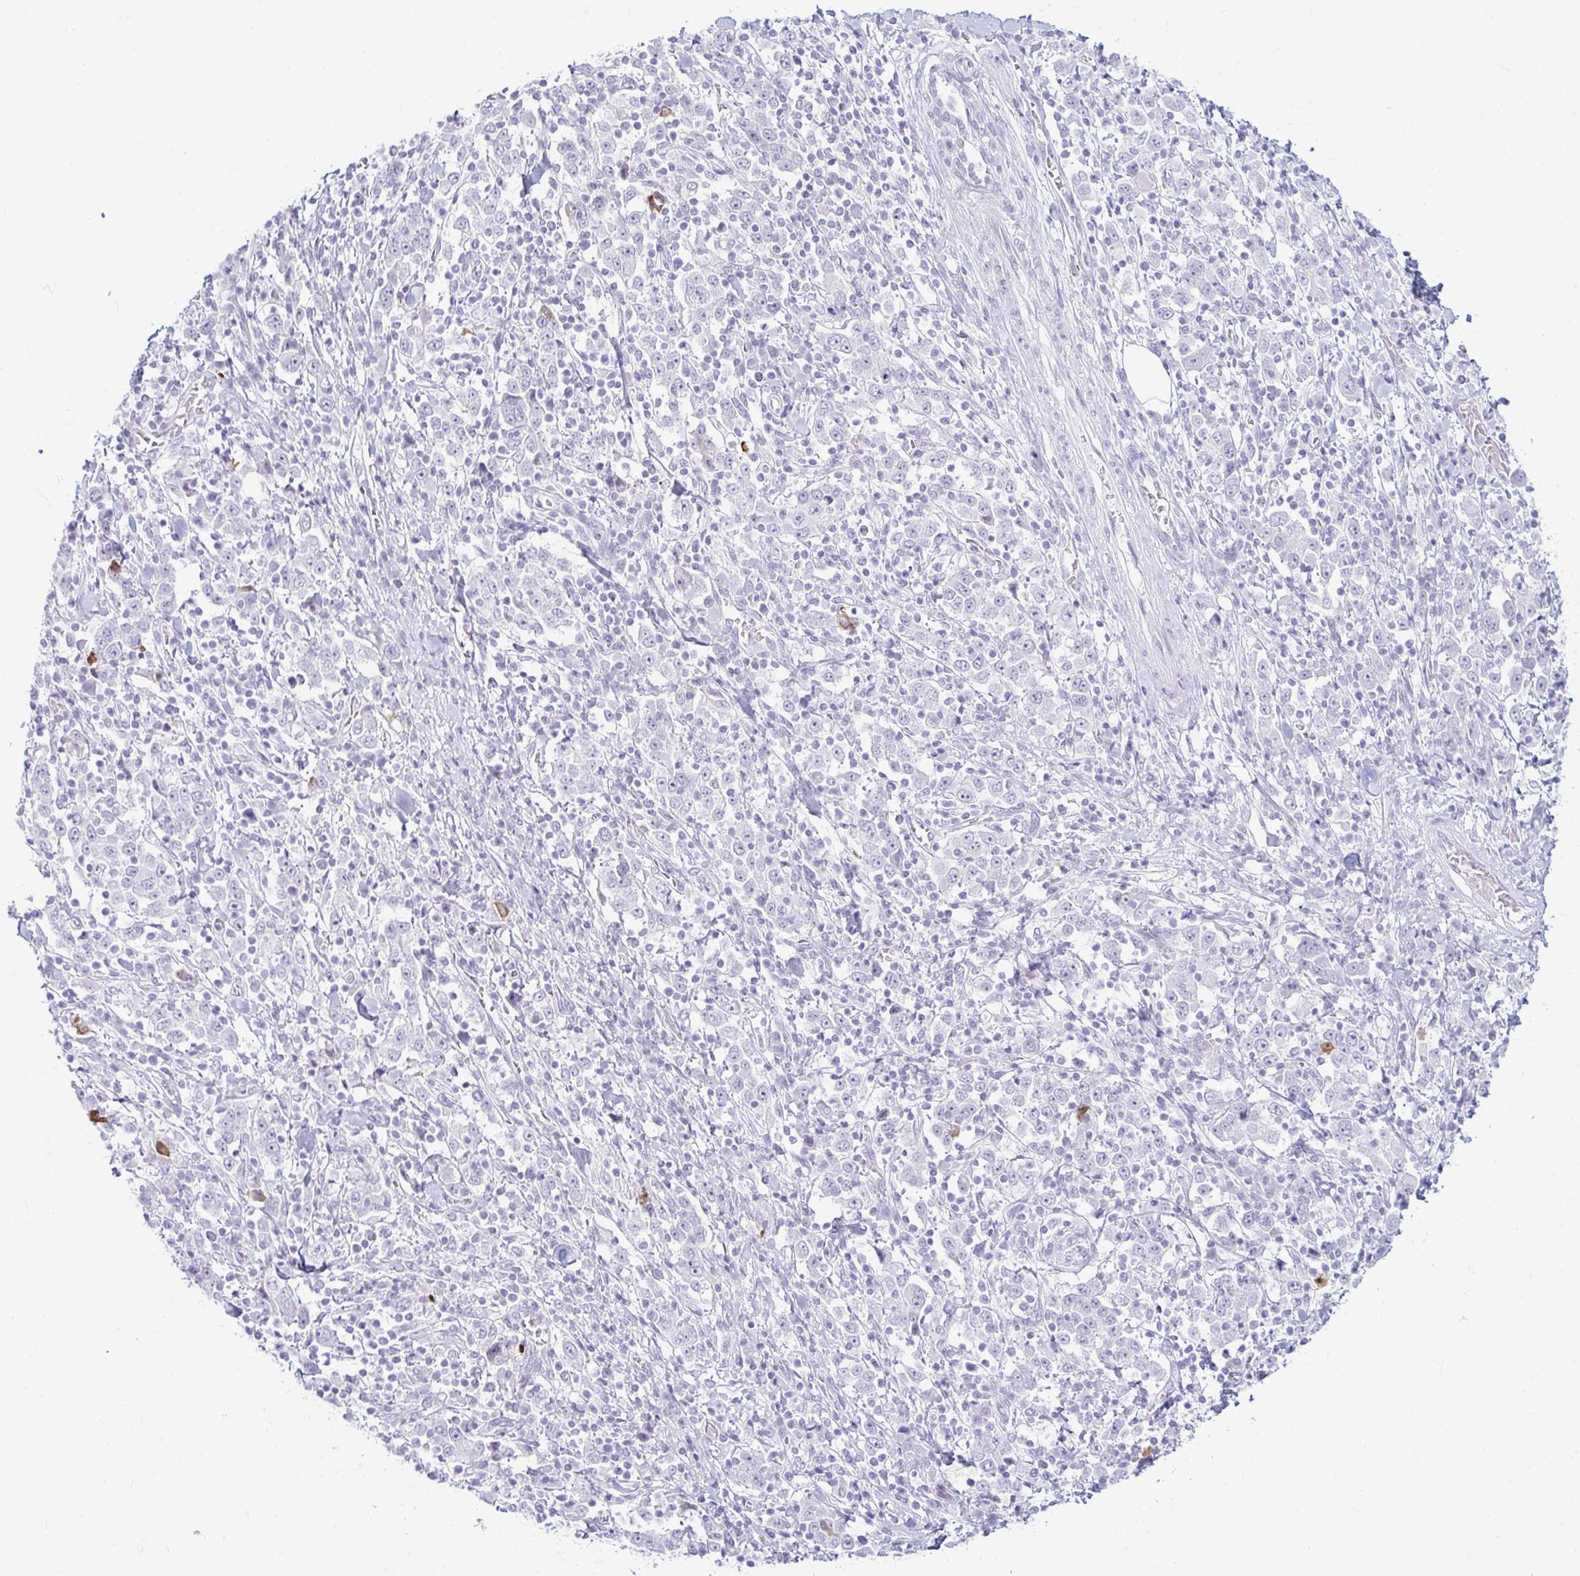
{"staining": {"intensity": "negative", "quantity": "none", "location": "none"}, "tissue": "stomach cancer", "cell_type": "Tumor cells", "image_type": "cancer", "snomed": [{"axis": "morphology", "description": "Normal tissue, NOS"}, {"axis": "morphology", "description": "Adenocarcinoma, NOS"}, {"axis": "topography", "description": "Stomach, upper"}, {"axis": "topography", "description": "Stomach"}], "caption": "Immunohistochemistry (IHC) of stomach adenocarcinoma reveals no positivity in tumor cells. (DAB IHC, high magnification).", "gene": "ERICH6", "patient": {"sex": "male", "age": 59}}